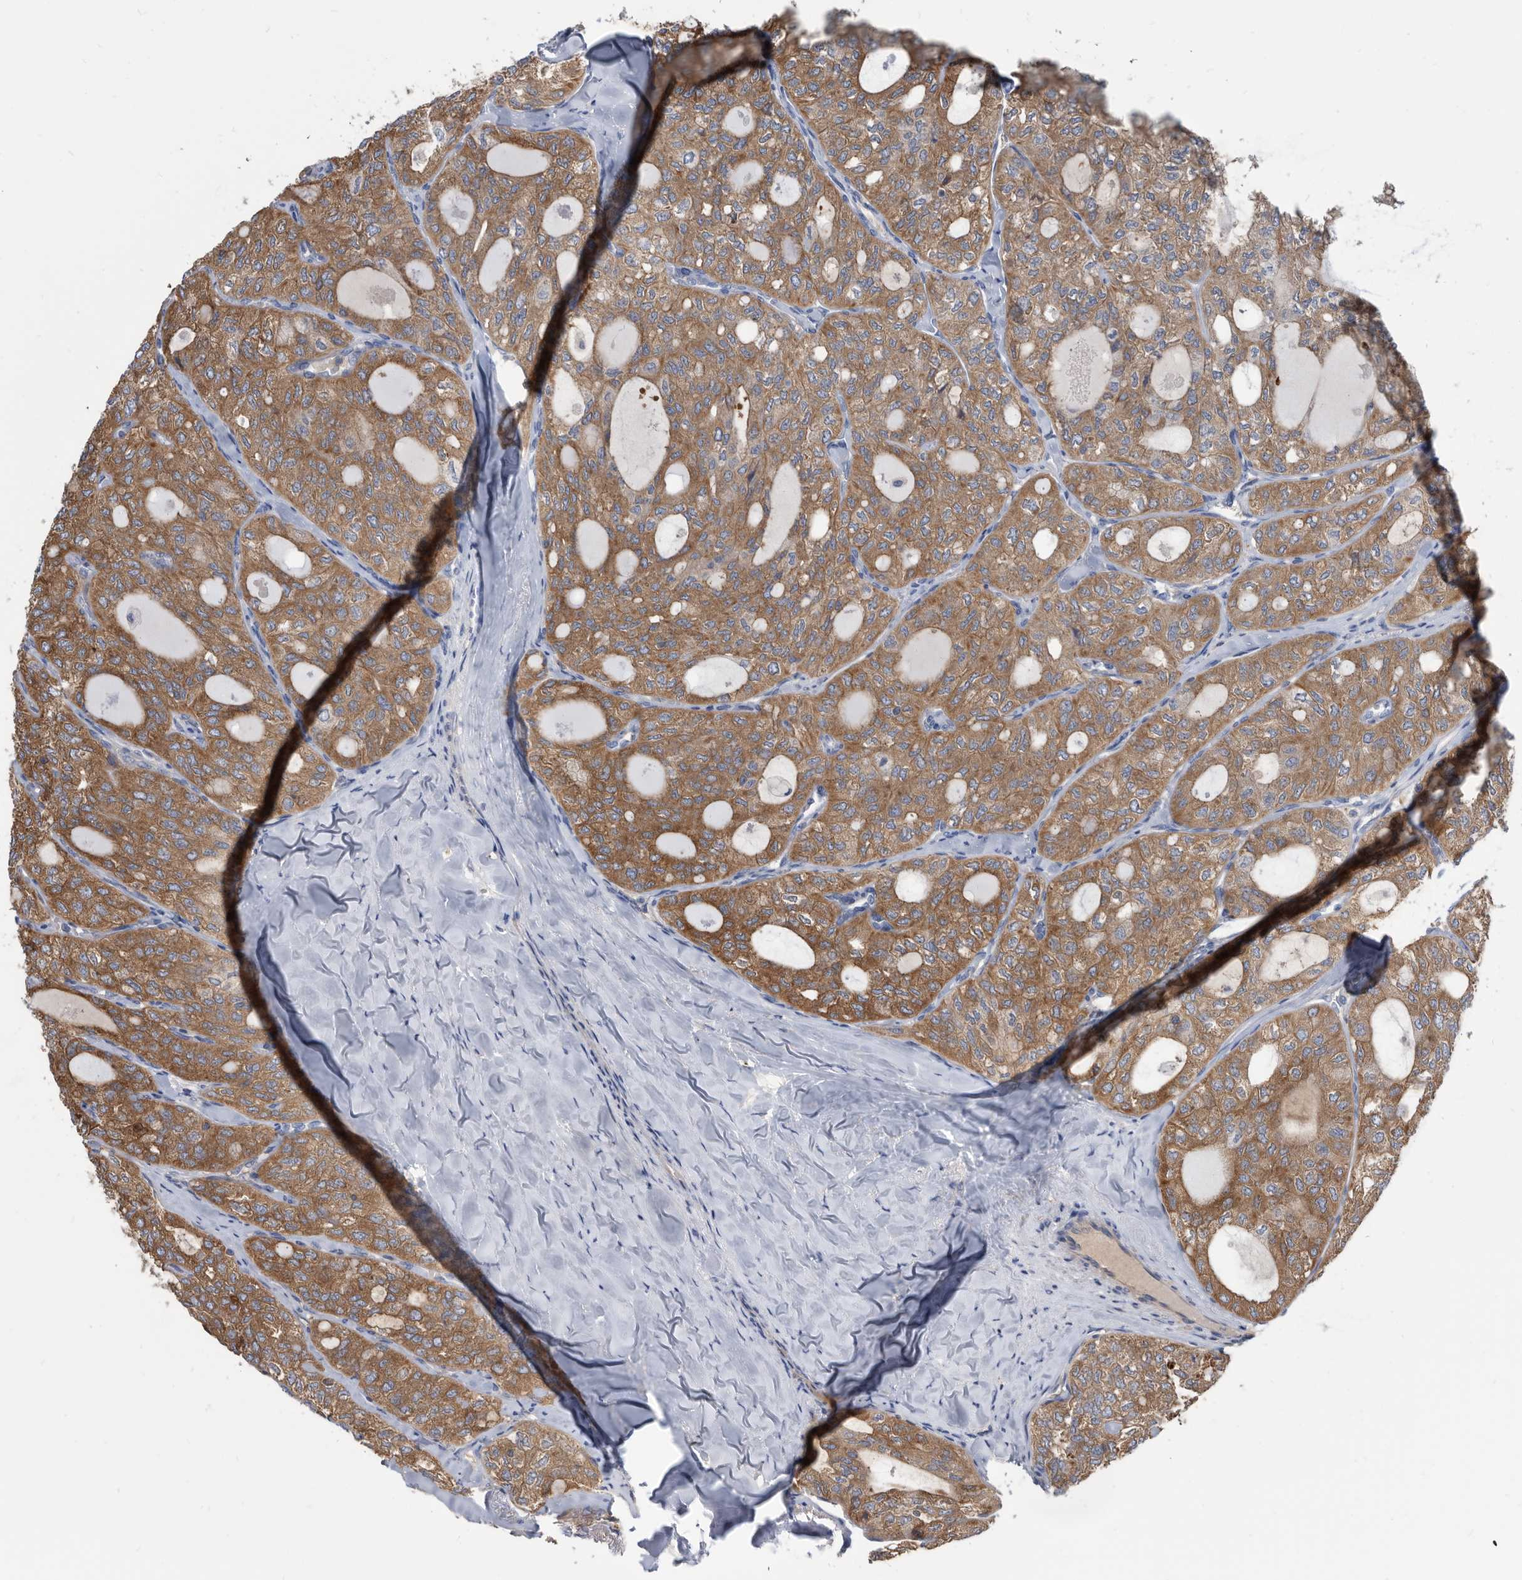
{"staining": {"intensity": "moderate", "quantity": ">75%", "location": "cytoplasmic/membranous"}, "tissue": "thyroid cancer", "cell_type": "Tumor cells", "image_type": "cancer", "snomed": [{"axis": "morphology", "description": "Follicular adenoma carcinoma, NOS"}, {"axis": "topography", "description": "Thyroid gland"}], "caption": "Approximately >75% of tumor cells in thyroid cancer (follicular adenoma carcinoma) exhibit moderate cytoplasmic/membranous protein positivity as visualized by brown immunohistochemical staining.", "gene": "APEH", "patient": {"sex": "male", "age": 75}}